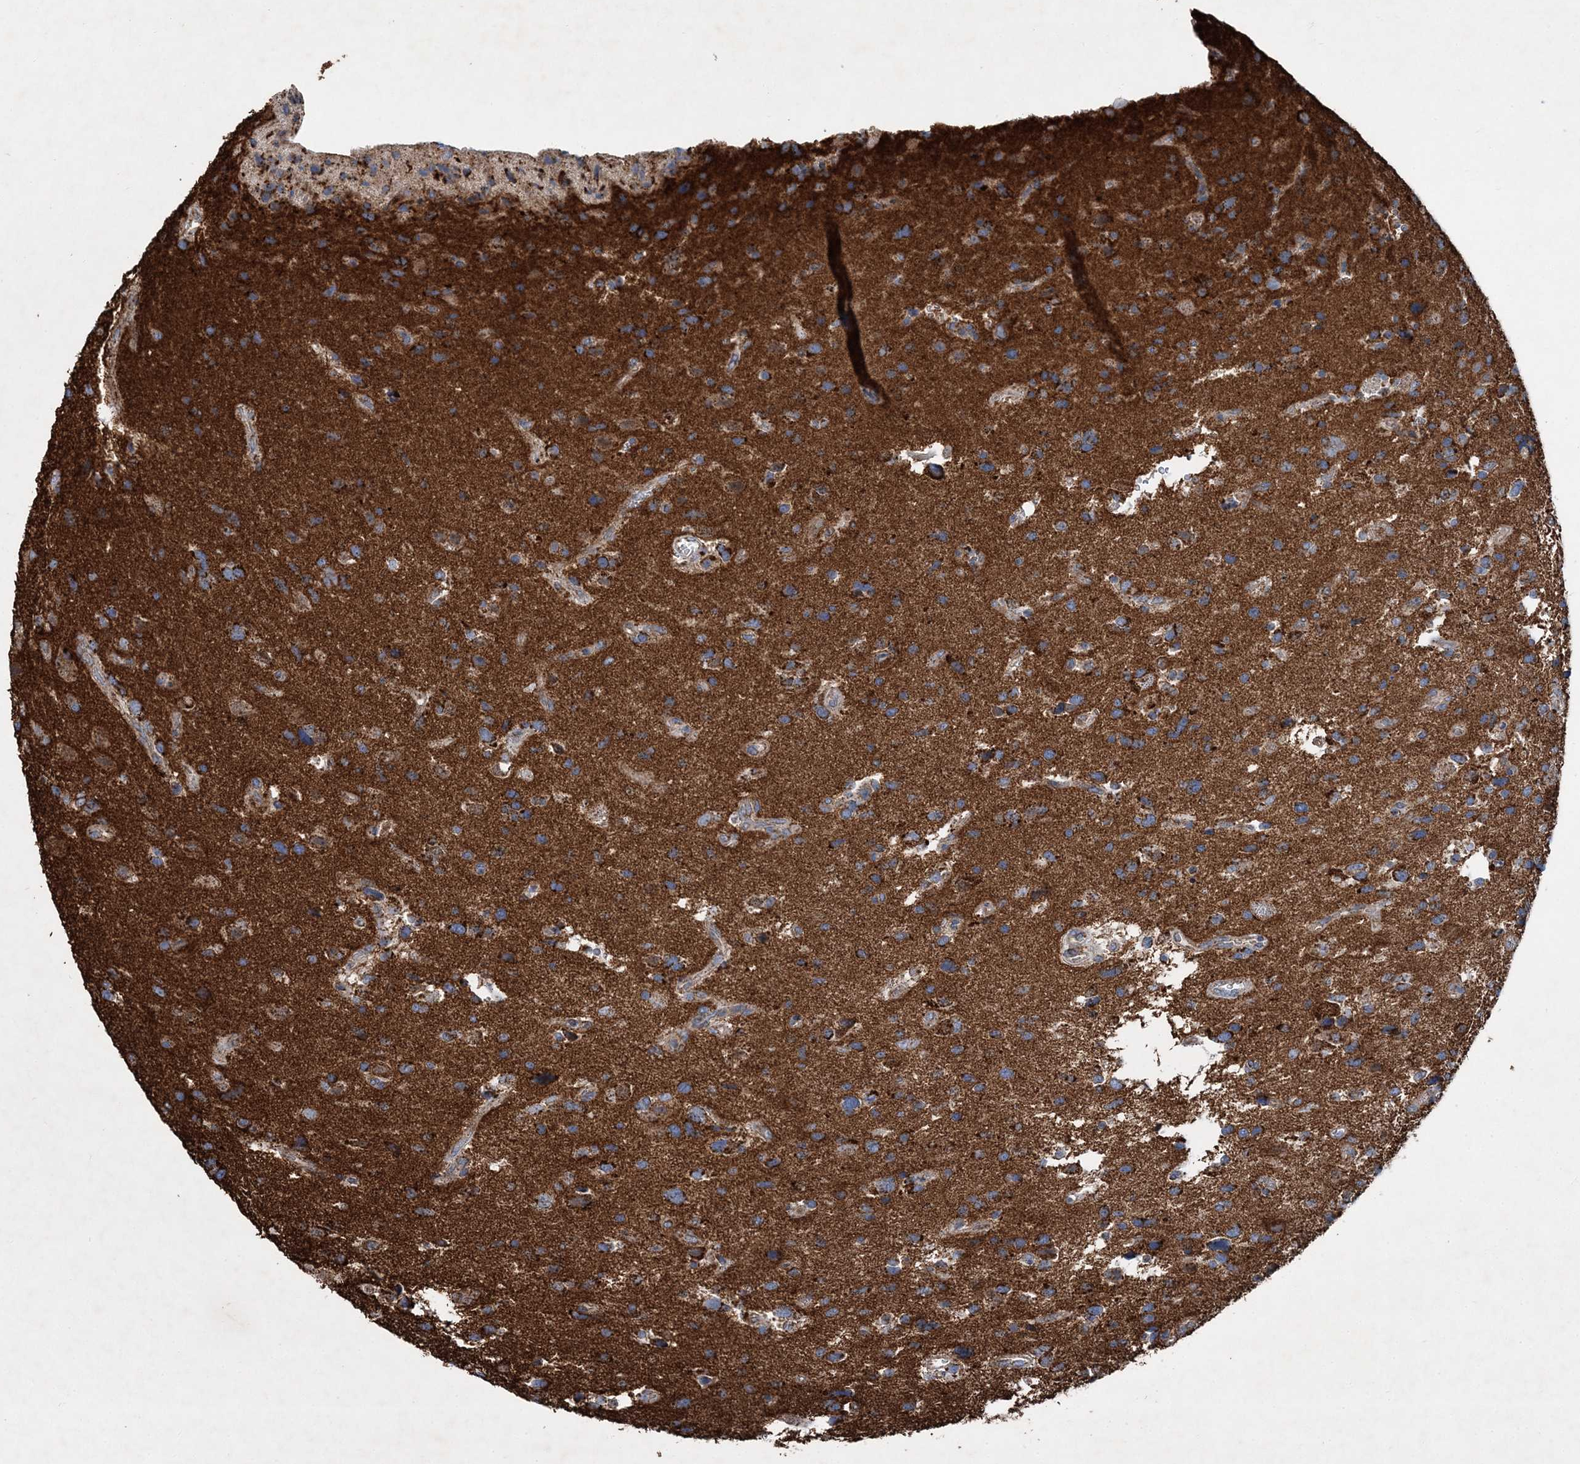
{"staining": {"intensity": "moderate", "quantity": ">75%", "location": "cytoplasmic/membranous"}, "tissue": "glioma", "cell_type": "Tumor cells", "image_type": "cancer", "snomed": [{"axis": "morphology", "description": "Glioma, malignant, High grade"}, {"axis": "topography", "description": "Brain"}], "caption": "About >75% of tumor cells in human glioma display moderate cytoplasmic/membranous protein staining as visualized by brown immunohistochemical staining.", "gene": "SPAG16", "patient": {"sex": "male", "age": 33}}